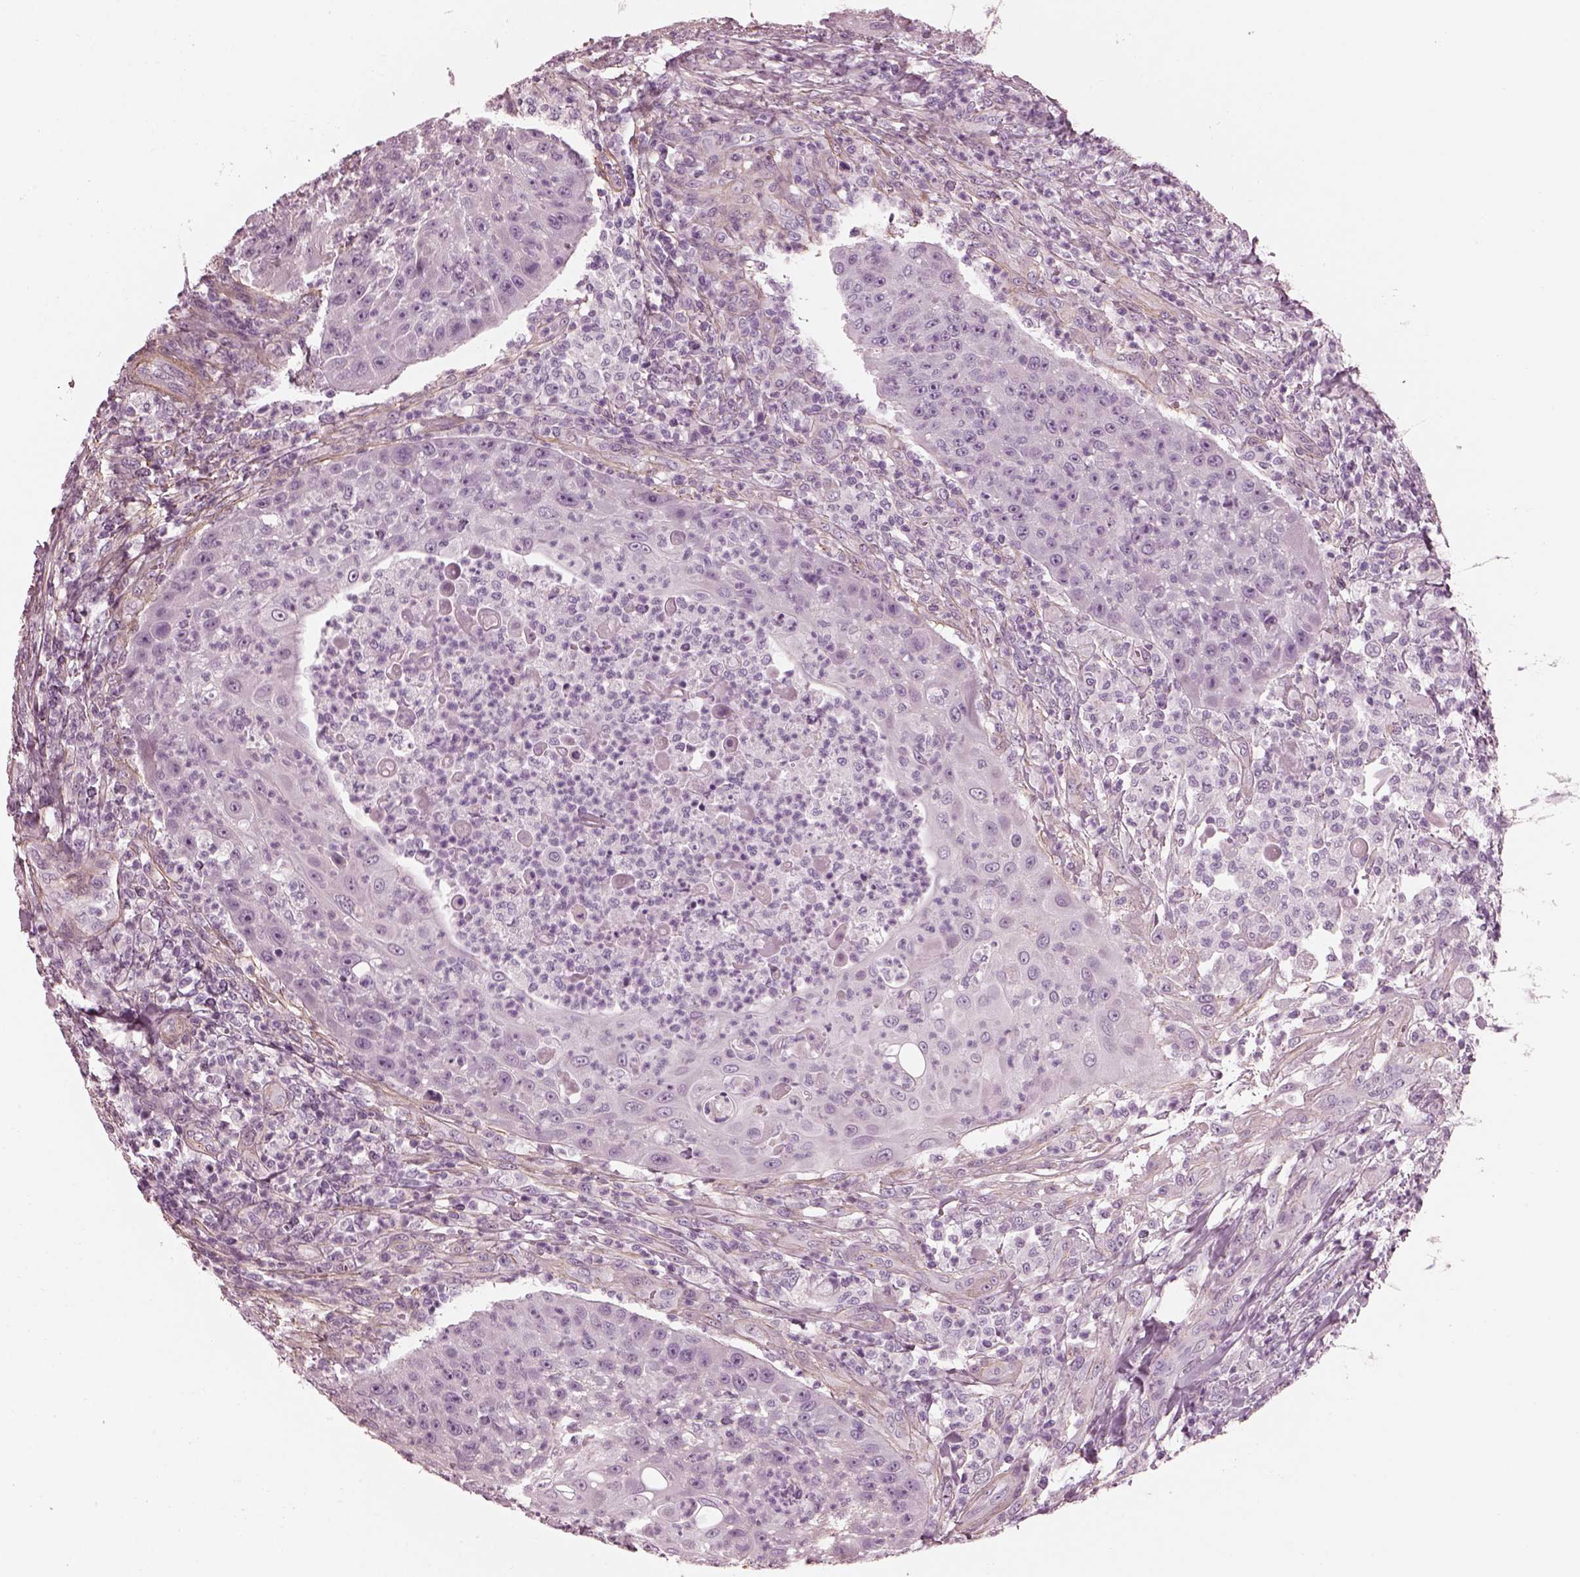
{"staining": {"intensity": "negative", "quantity": "none", "location": "none"}, "tissue": "head and neck cancer", "cell_type": "Tumor cells", "image_type": "cancer", "snomed": [{"axis": "morphology", "description": "Squamous cell carcinoma, NOS"}, {"axis": "topography", "description": "Head-Neck"}], "caption": "Immunohistochemistry of squamous cell carcinoma (head and neck) reveals no positivity in tumor cells.", "gene": "BFSP1", "patient": {"sex": "male", "age": 69}}